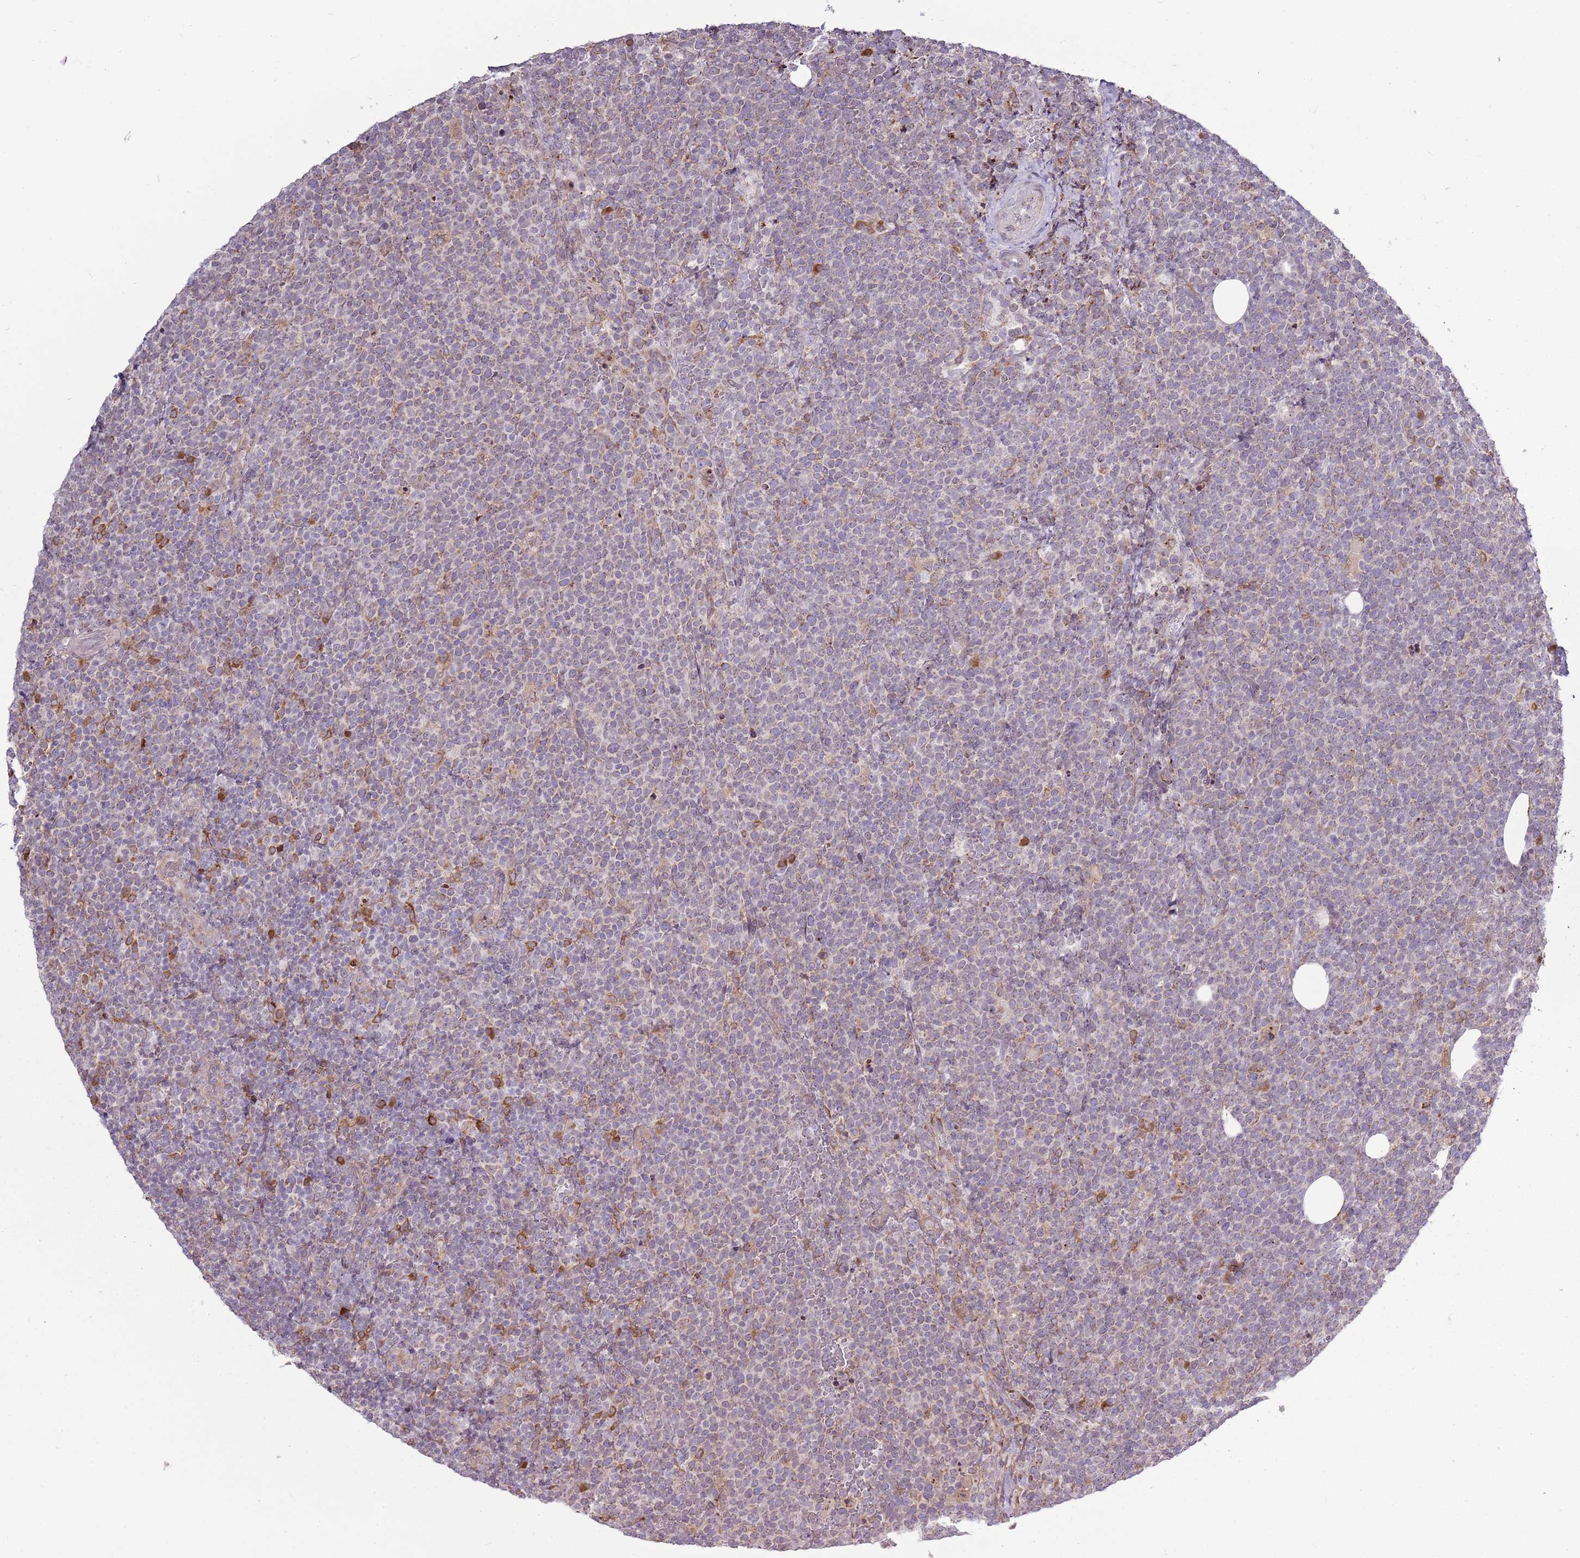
{"staining": {"intensity": "weak", "quantity": "25%-75%", "location": "cytoplasmic/membranous"}, "tissue": "lymphoma", "cell_type": "Tumor cells", "image_type": "cancer", "snomed": [{"axis": "morphology", "description": "Malignant lymphoma, non-Hodgkin's type, High grade"}, {"axis": "topography", "description": "Lymph node"}], "caption": "The image shows a brown stain indicating the presence of a protein in the cytoplasmic/membranous of tumor cells in high-grade malignant lymphoma, non-Hodgkin's type. Using DAB (3,3'-diaminobenzidine) (brown) and hematoxylin (blue) stains, captured at high magnification using brightfield microscopy.", "gene": "TMED10", "patient": {"sex": "male", "age": 61}}